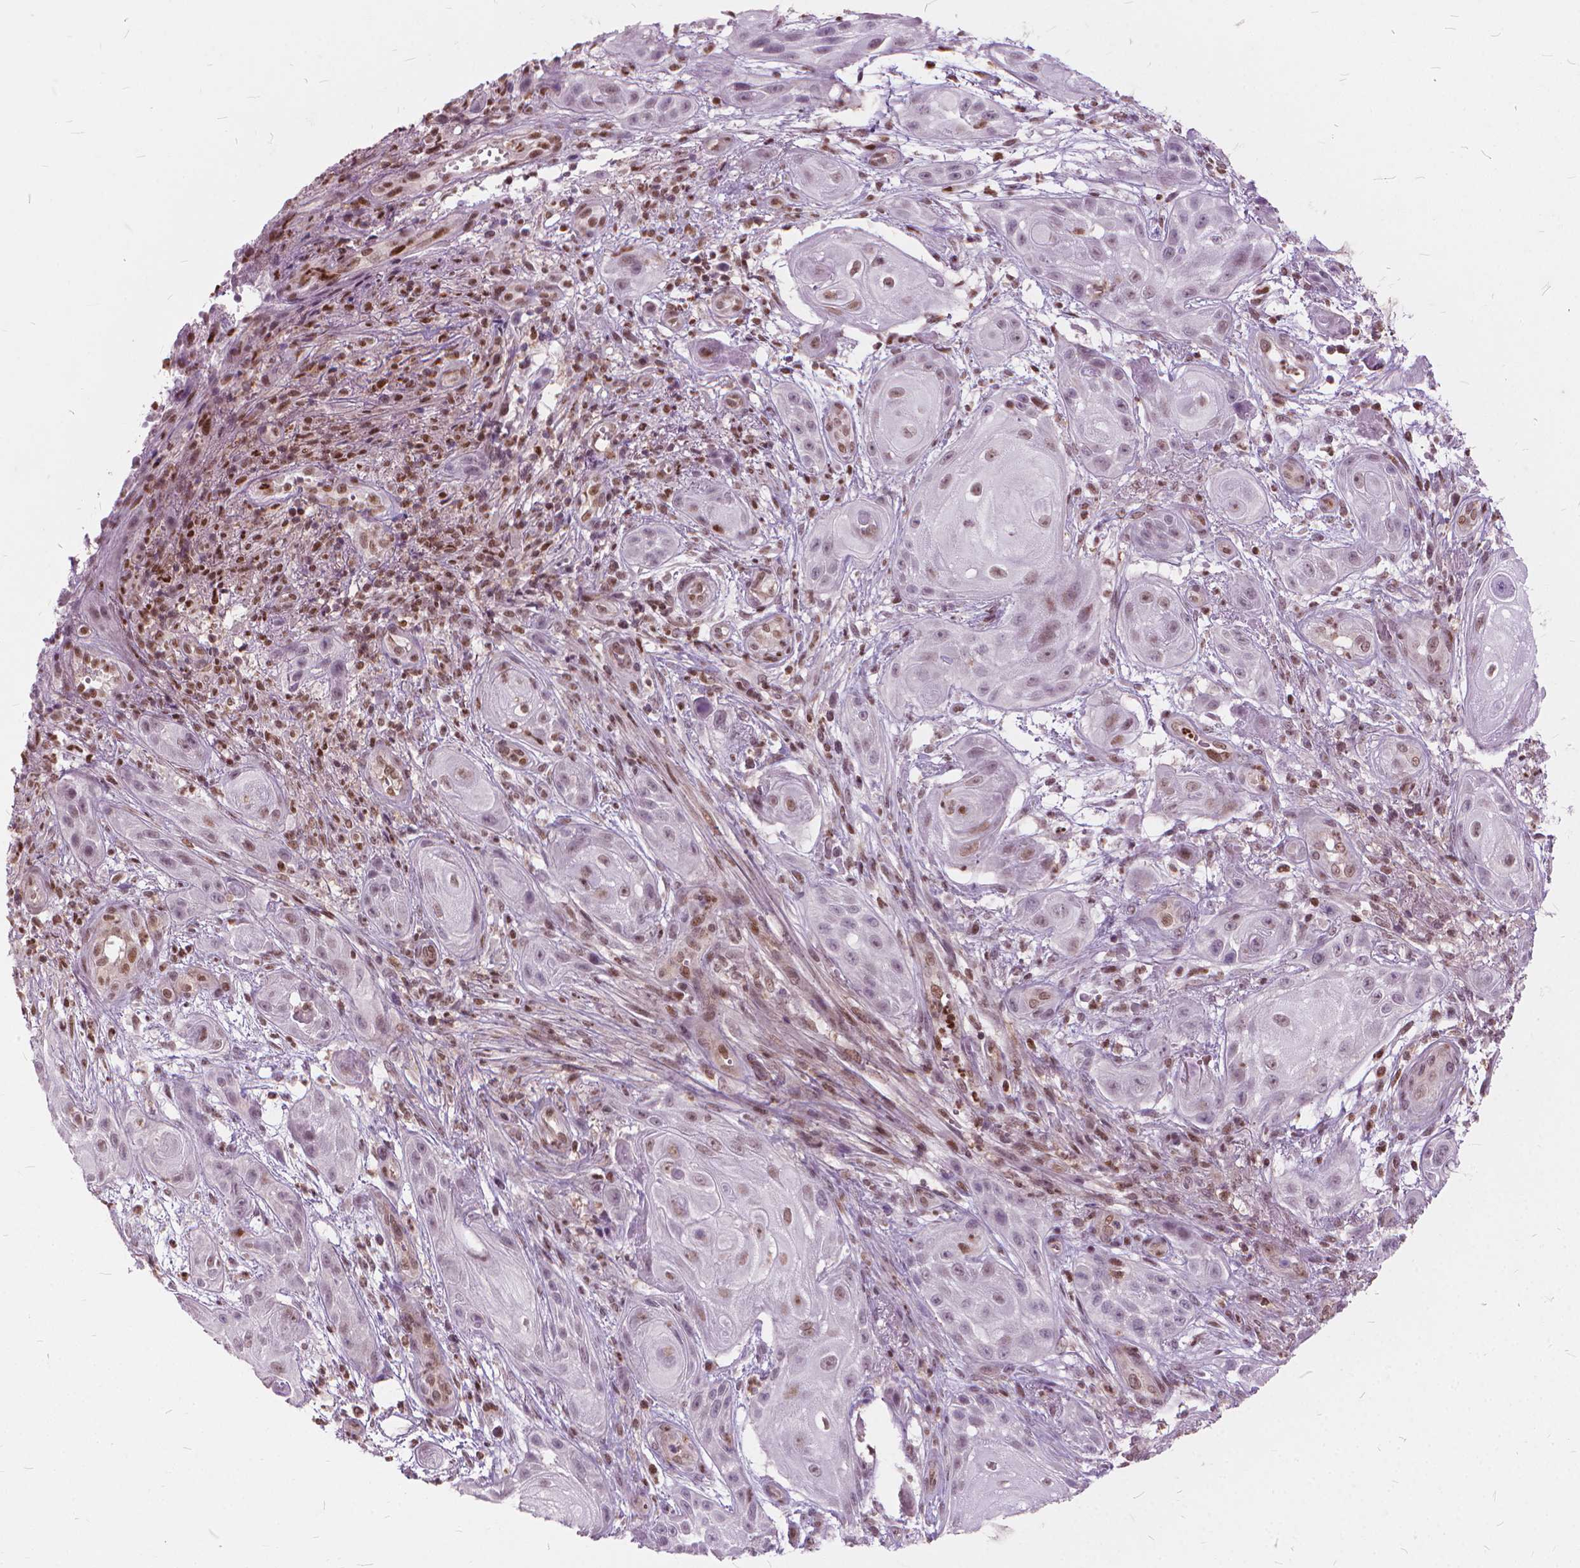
{"staining": {"intensity": "weak", "quantity": "25%-75%", "location": "nuclear"}, "tissue": "skin cancer", "cell_type": "Tumor cells", "image_type": "cancer", "snomed": [{"axis": "morphology", "description": "Squamous cell carcinoma, NOS"}, {"axis": "topography", "description": "Skin"}], "caption": "The immunohistochemical stain highlights weak nuclear staining in tumor cells of squamous cell carcinoma (skin) tissue. Using DAB (3,3'-diaminobenzidine) (brown) and hematoxylin (blue) stains, captured at high magnification using brightfield microscopy.", "gene": "STAT5B", "patient": {"sex": "male", "age": 62}}